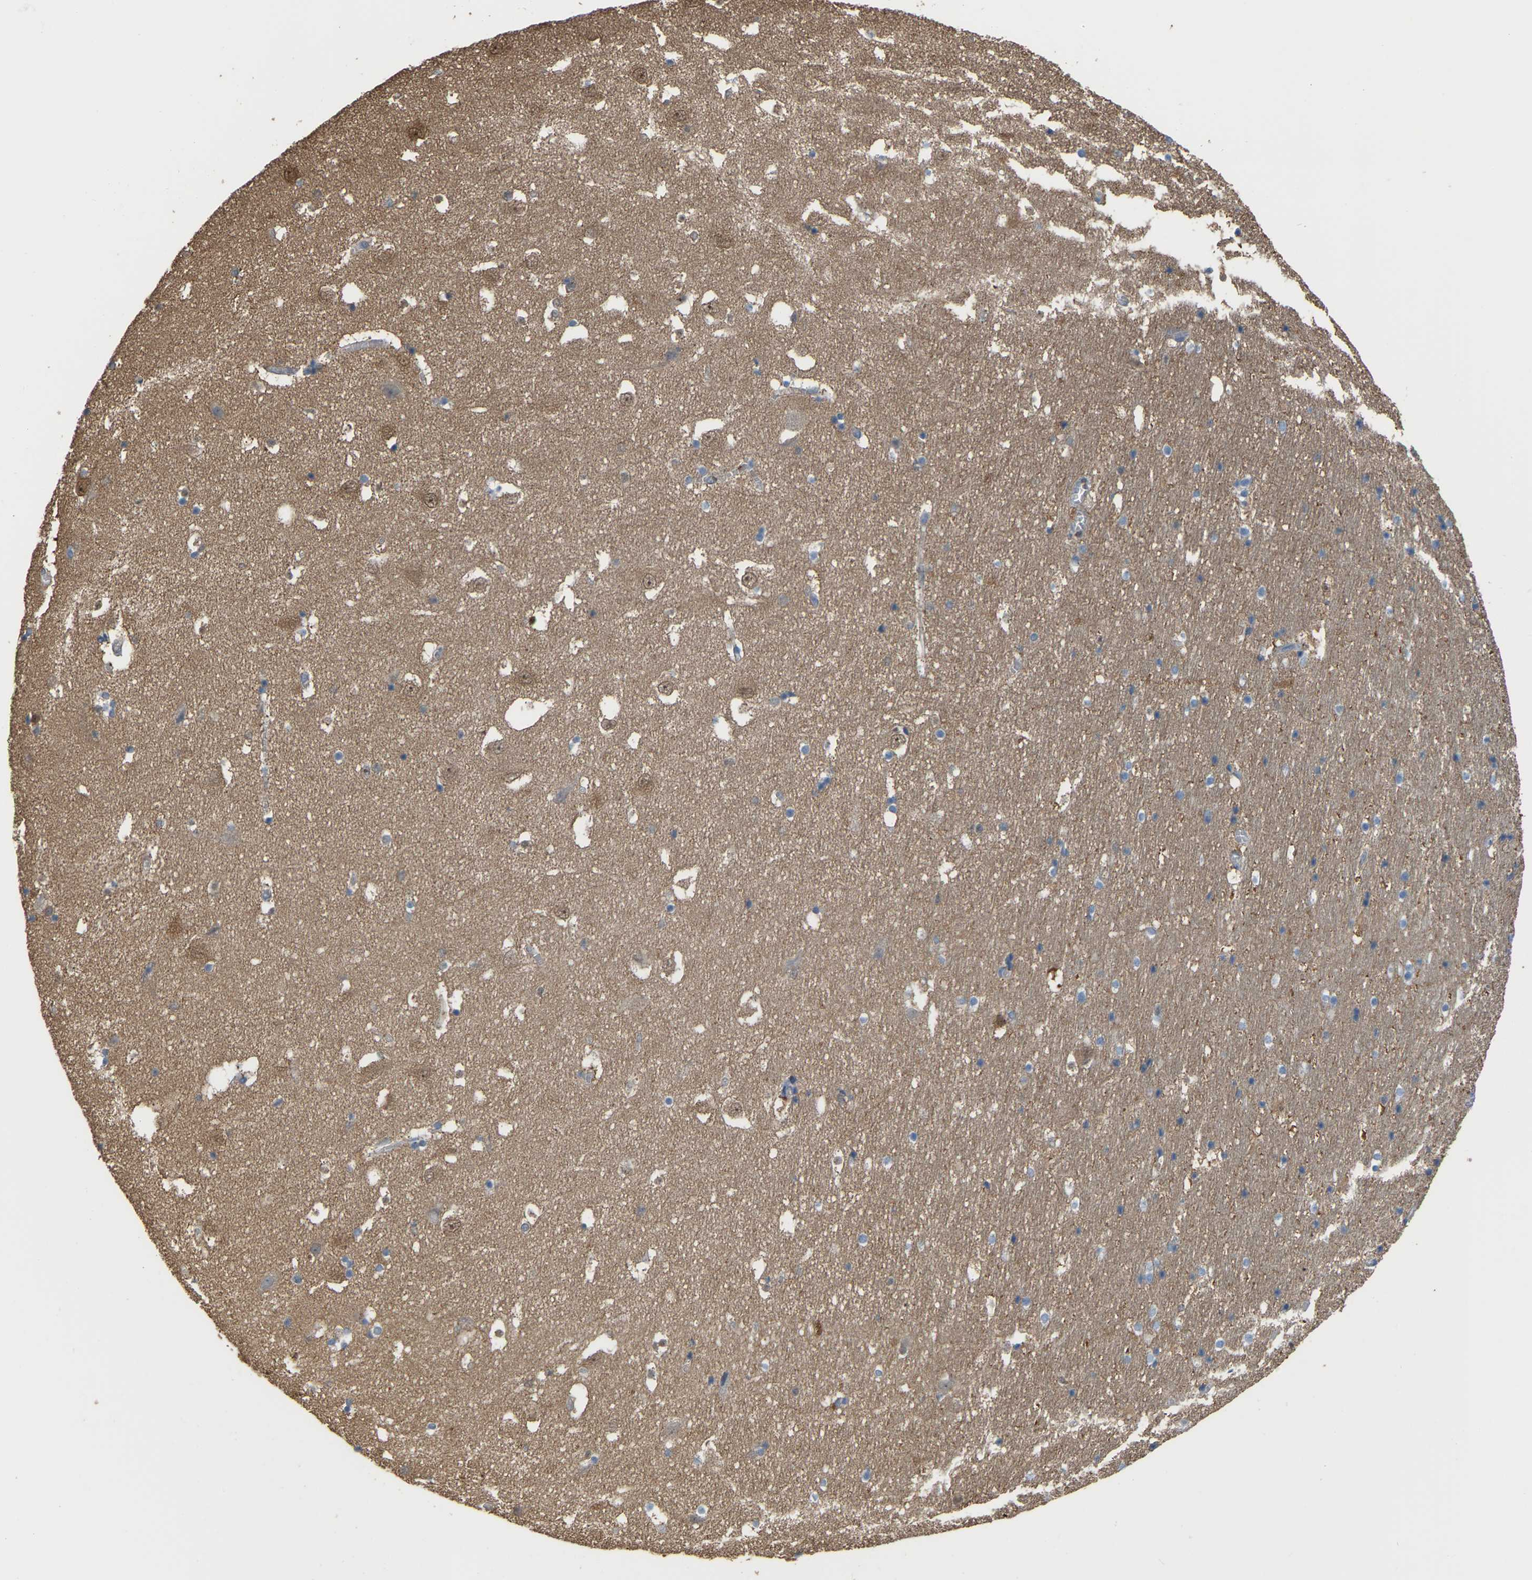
{"staining": {"intensity": "negative", "quantity": "none", "location": "none"}, "tissue": "hippocampus", "cell_type": "Glial cells", "image_type": "normal", "snomed": [{"axis": "morphology", "description": "Normal tissue, NOS"}, {"axis": "topography", "description": "Hippocampus"}], "caption": "Glial cells are negative for protein expression in benign human hippocampus. (DAB immunohistochemistry (IHC) with hematoxylin counter stain).", "gene": "MTPN", "patient": {"sex": "male", "age": 45}}